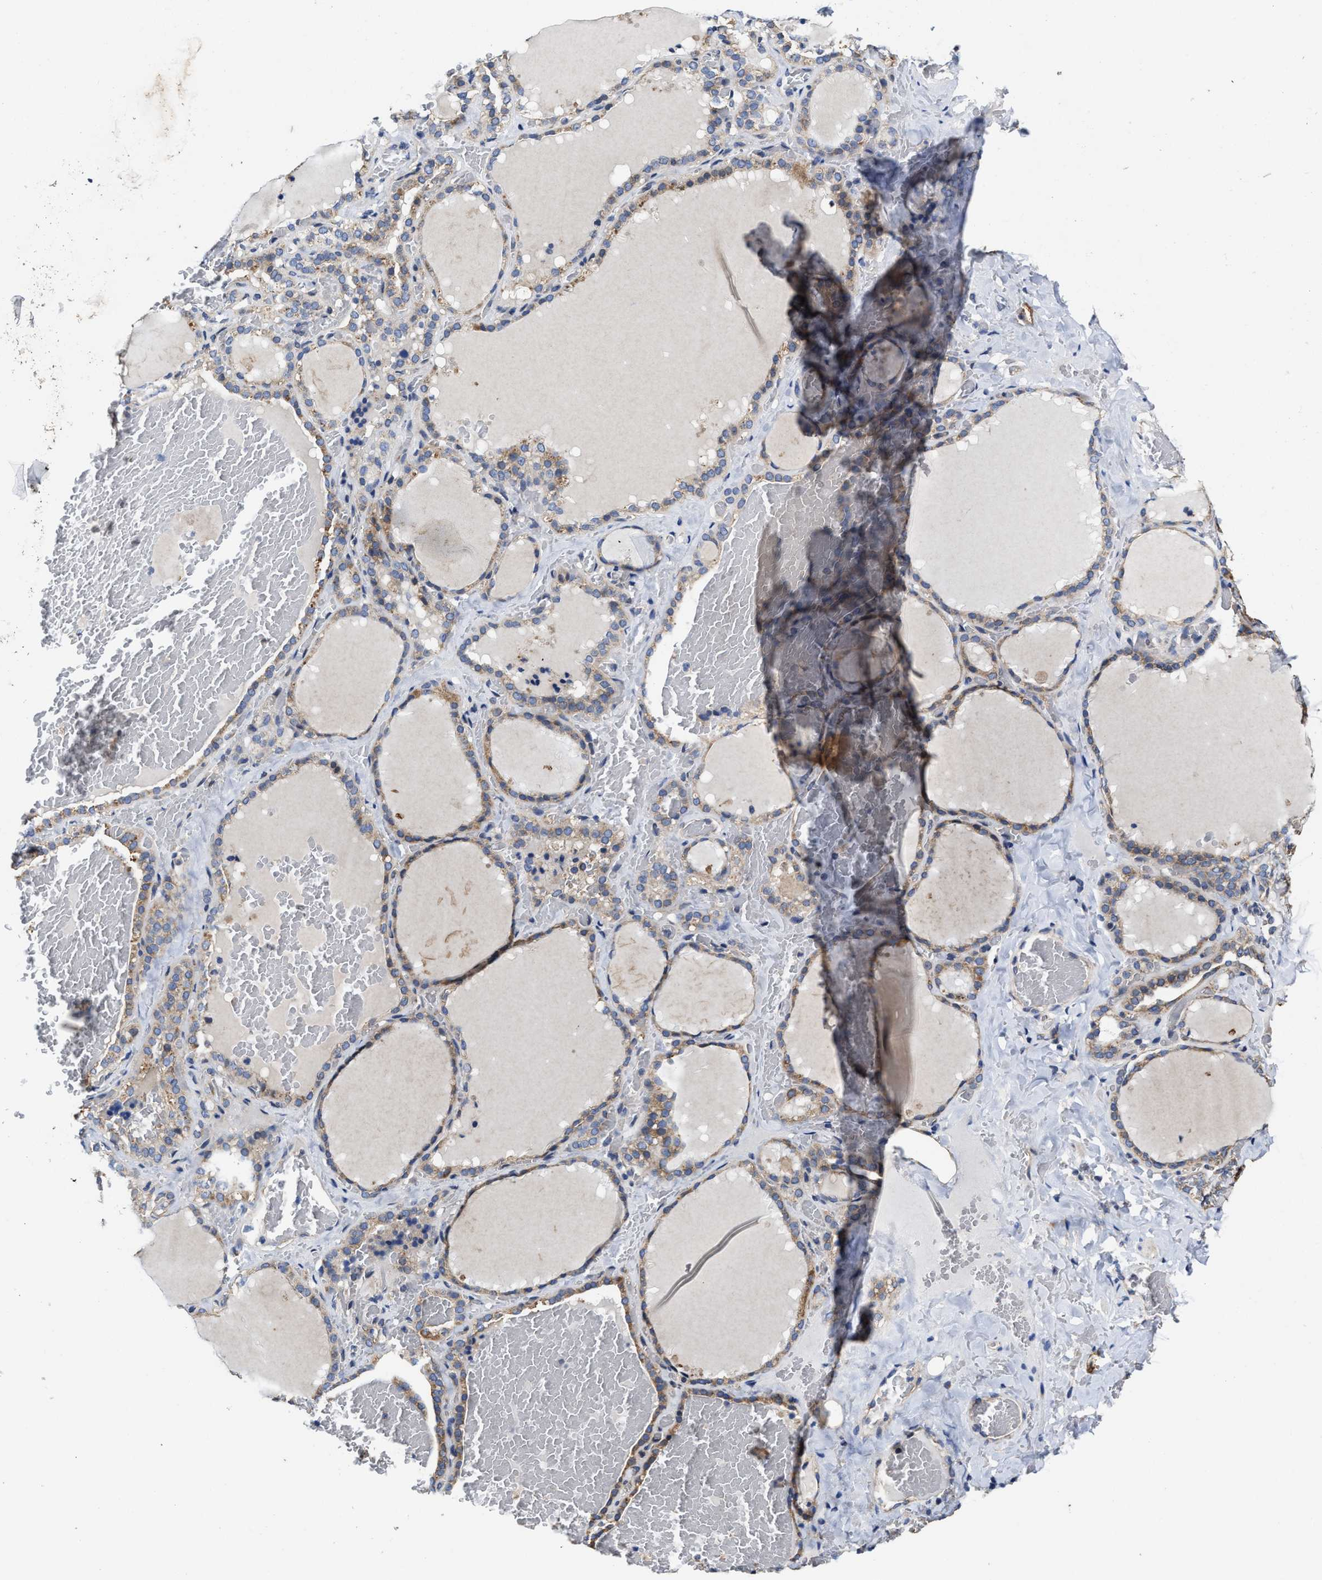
{"staining": {"intensity": "moderate", "quantity": "<25%", "location": "cytoplasmic/membranous"}, "tissue": "thyroid gland", "cell_type": "Glandular cells", "image_type": "normal", "snomed": [{"axis": "morphology", "description": "Normal tissue, NOS"}, {"axis": "topography", "description": "Thyroid gland"}], "caption": "IHC of normal thyroid gland exhibits low levels of moderate cytoplasmic/membranous expression in approximately <25% of glandular cells. (DAB (3,3'-diaminobenzidine) = brown stain, brightfield microscopy at high magnification).", "gene": "TRAF6", "patient": {"sex": "female", "age": 22}}